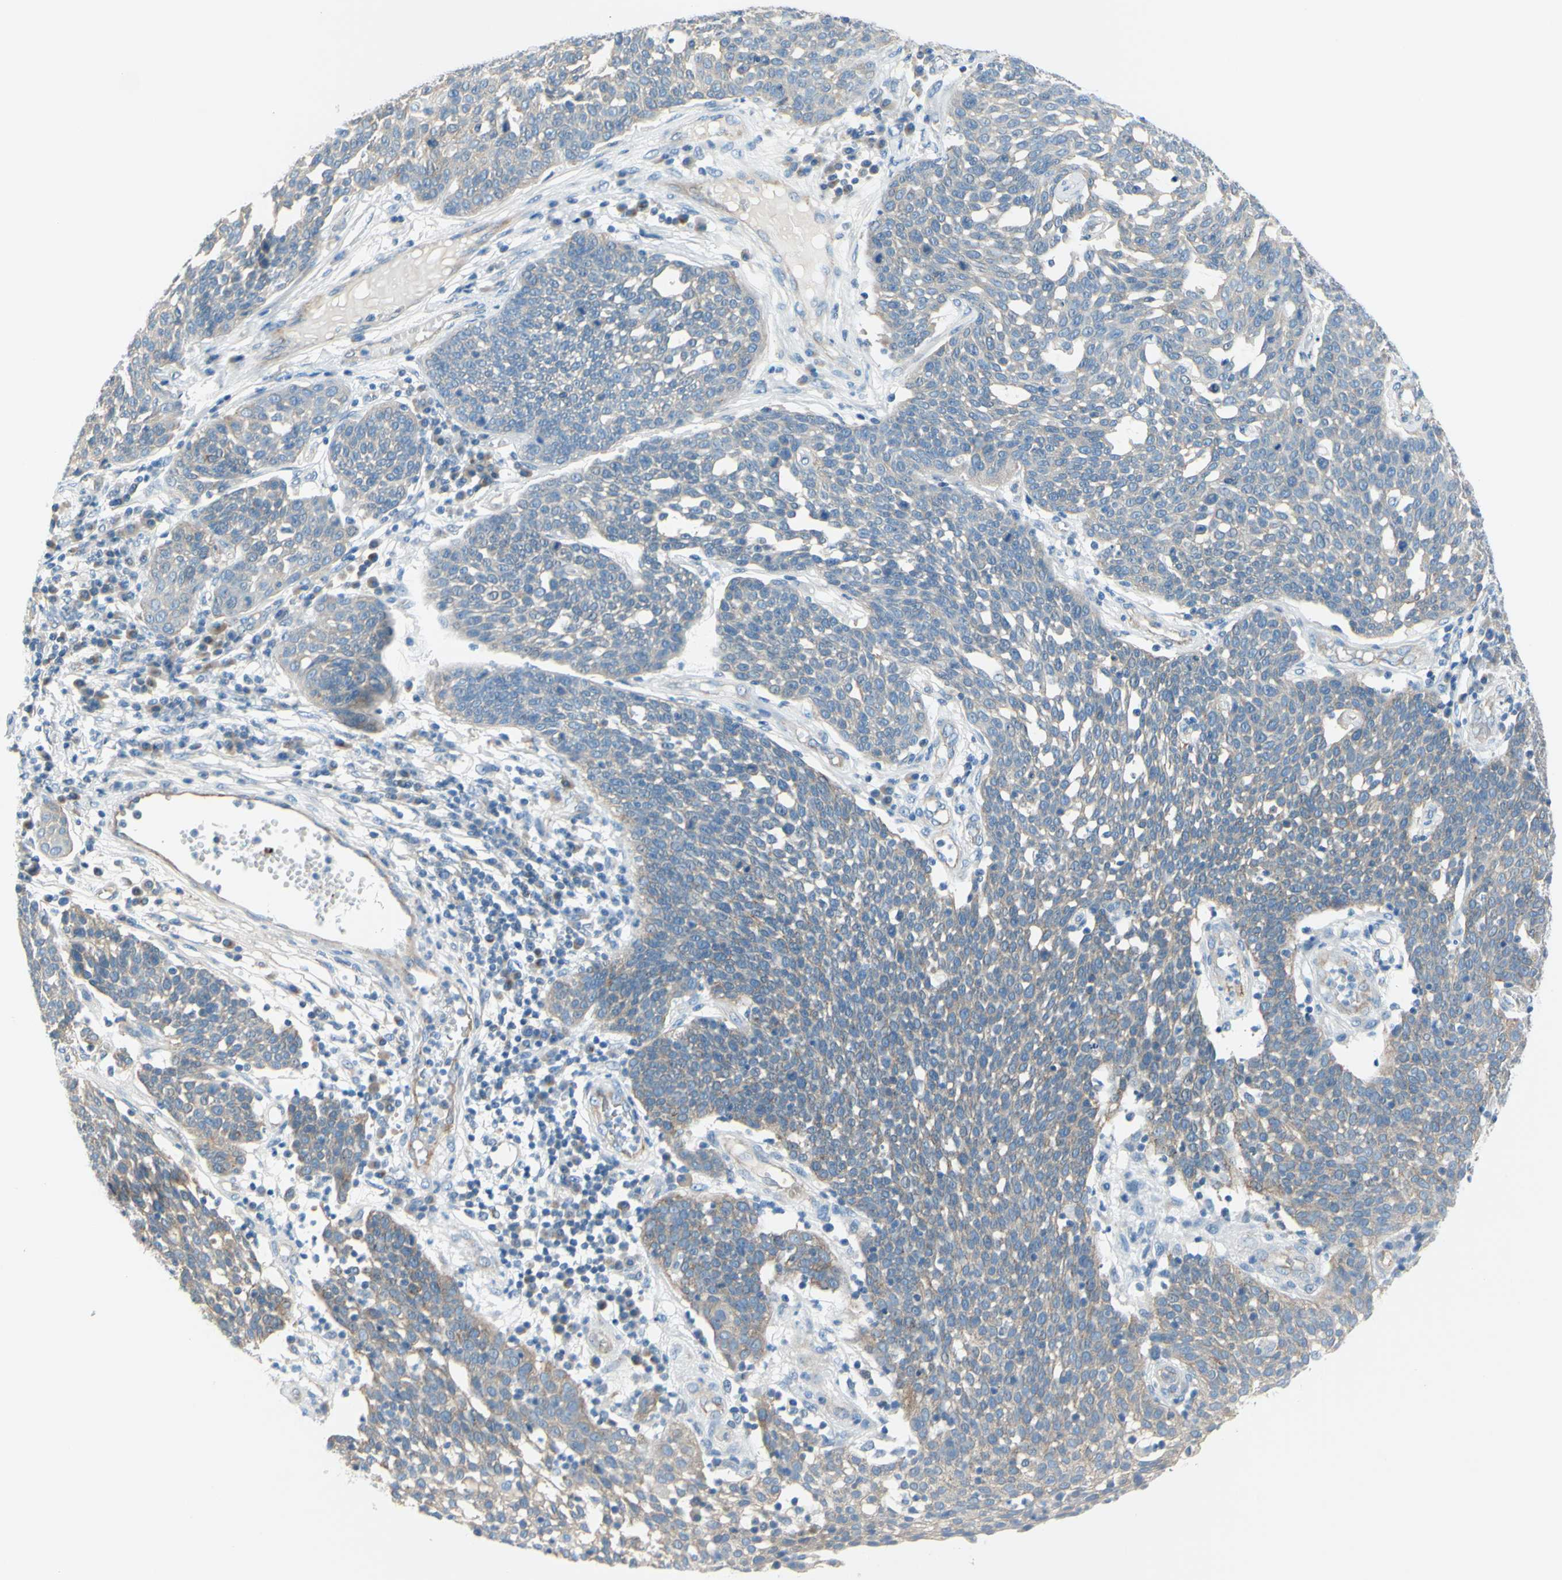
{"staining": {"intensity": "weak", "quantity": ">75%", "location": "cytoplasmic/membranous"}, "tissue": "cervical cancer", "cell_type": "Tumor cells", "image_type": "cancer", "snomed": [{"axis": "morphology", "description": "Squamous cell carcinoma, NOS"}, {"axis": "topography", "description": "Cervix"}], "caption": "Protein analysis of cervical squamous cell carcinoma tissue exhibits weak cytoplasmic/membranous staining in about >75% of tumor cells. The staining is performed using DAB brown chromogen to label protein expression. The nuclei are counter-stained blue using hematoxylin.", "gene": "FRMD4B", "patient": {"sex": "female", "age": 34}}